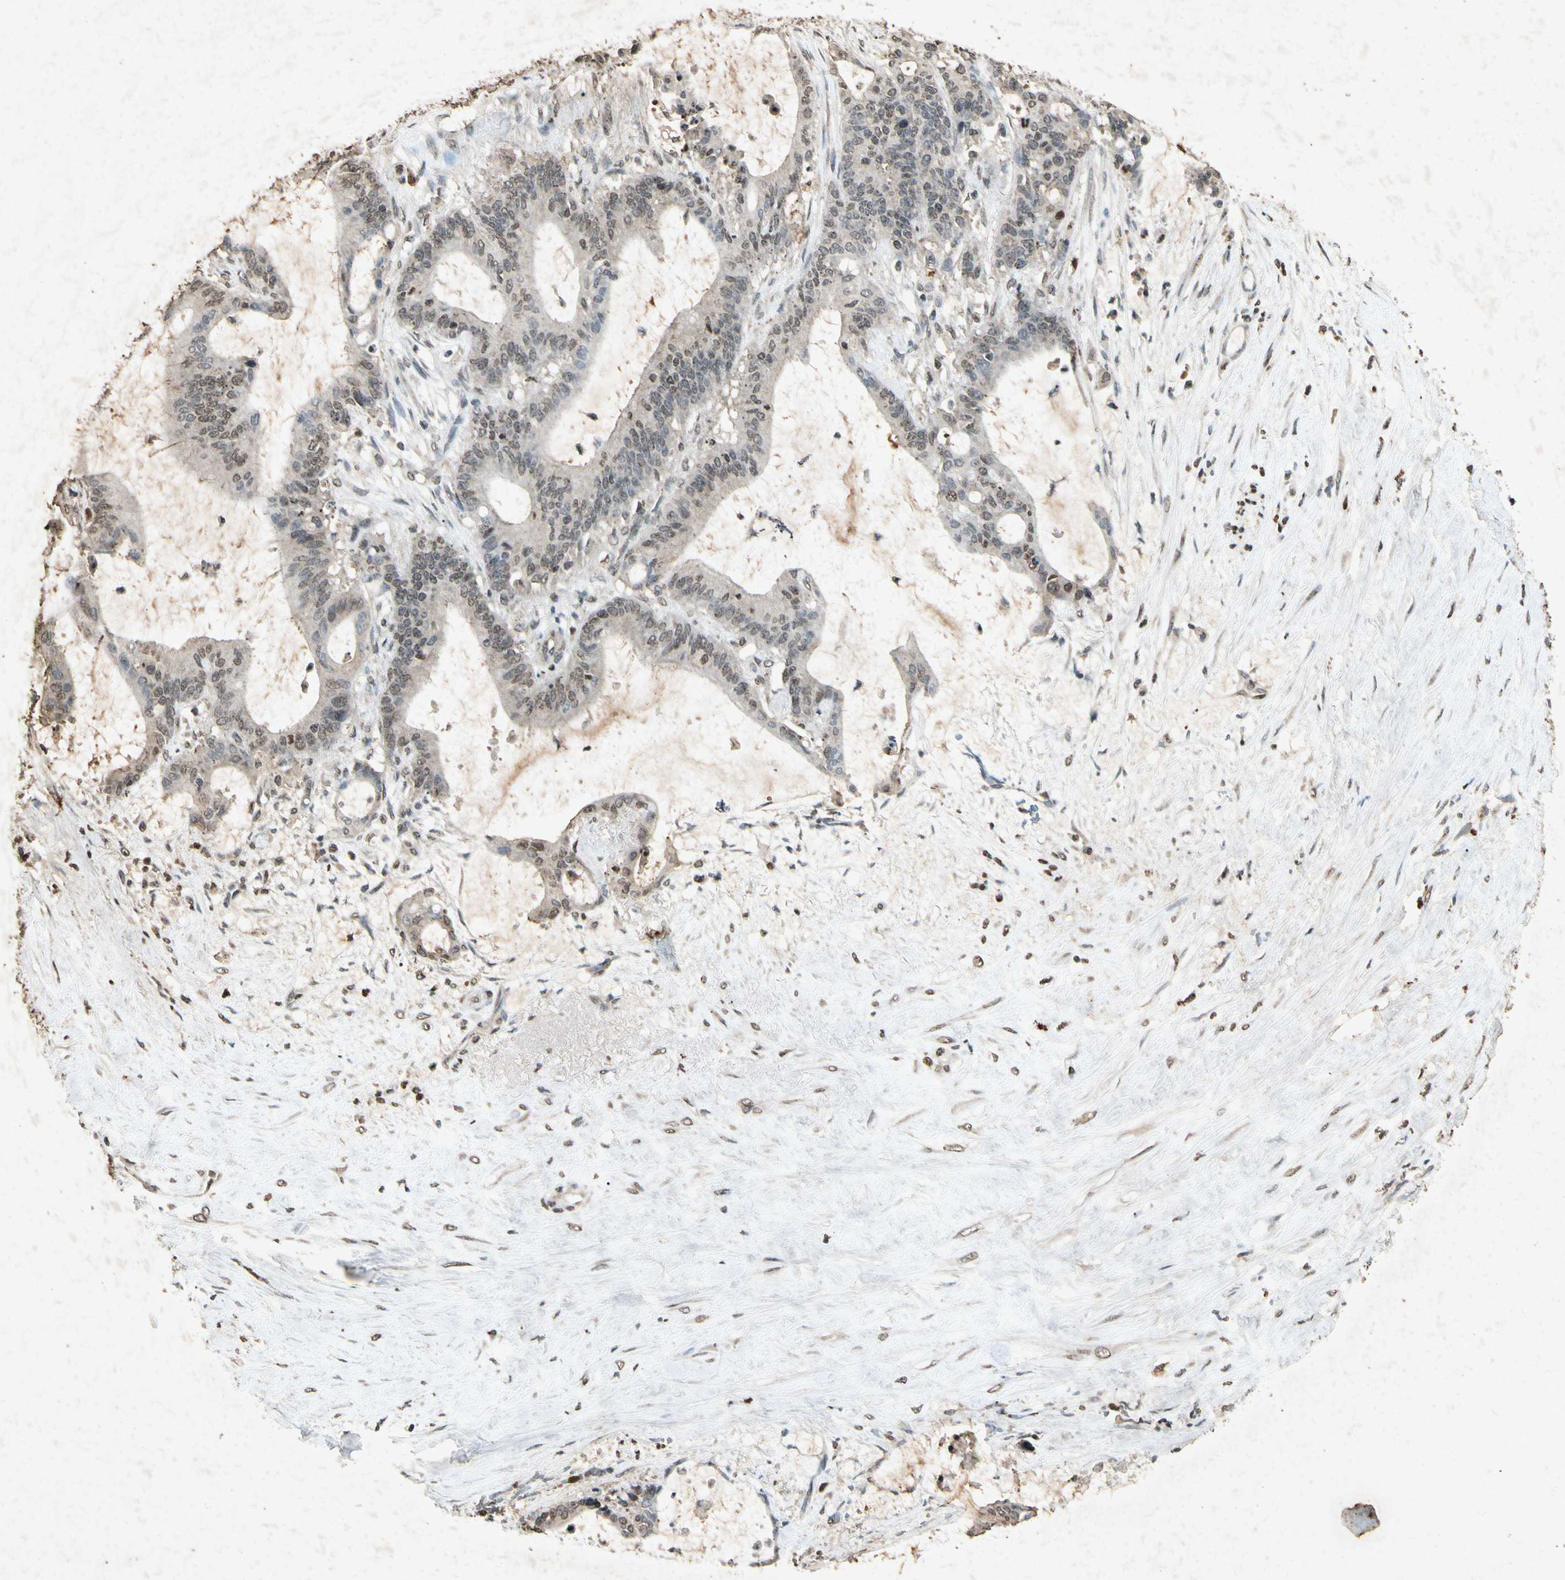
{"staining": {"intensity": "weak", "quantity": "25%-75%", "location": "cytoplasmic/membranous,nuclear"}, "tissue": "liver cancer", "cell_type": "Tumor cells", "image_type": "cancer", "snomed": [{"axis": "morphology", "description": "Cholangiocarcinoma"}, {"axis": "topography", "description": "Liver"}], "caption": "An image of liver cancer (cholangiocarcinoma) stained for a protein exhibits weak cytoplasmic/membranous and nuclear brown staining in tumor cells.", "gene": "MSRB1", "patient": {"sex": "female", "age": 73}}